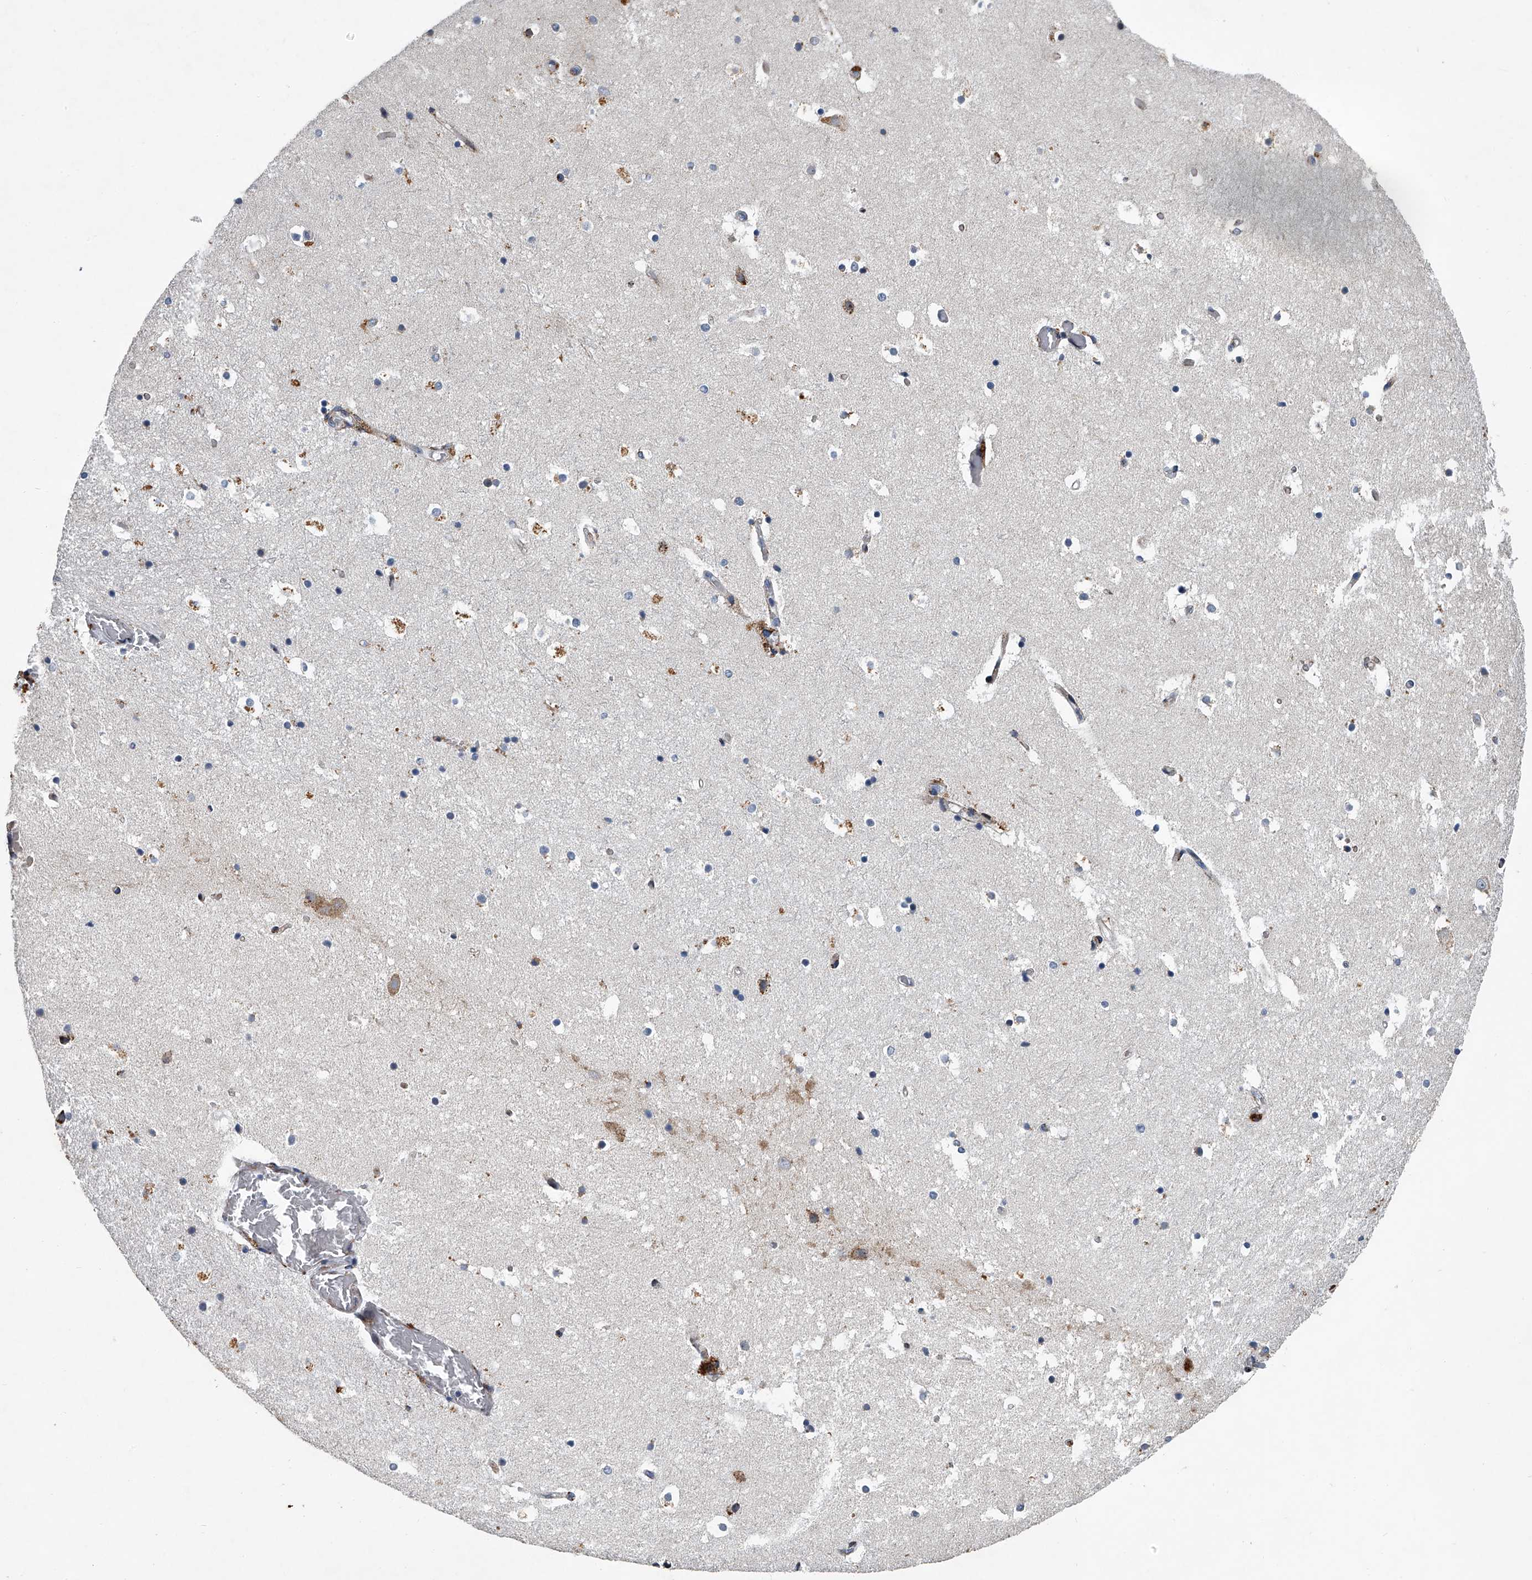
{"staining": {"intensity": "moderate", "quantity": "<25%", "location": "cytoplasmic/membranous"}, "tissue": "hippocampus", "cell_type": "Glial cells", "image_type": "normal", "snomed": [{"axis": "morphology", "description": "Normal tissue, NOS"}, {"axis": "topography", "description": "Hippocampus"}], "caption": "Brown immunohistochemical staining in unremarkable hippocampus shows moderate cytoplasmic/membranous staining in about <25% of glial cells.", "gene": "TMEM63C", "patient": {"sex": "female", "age": 52}}